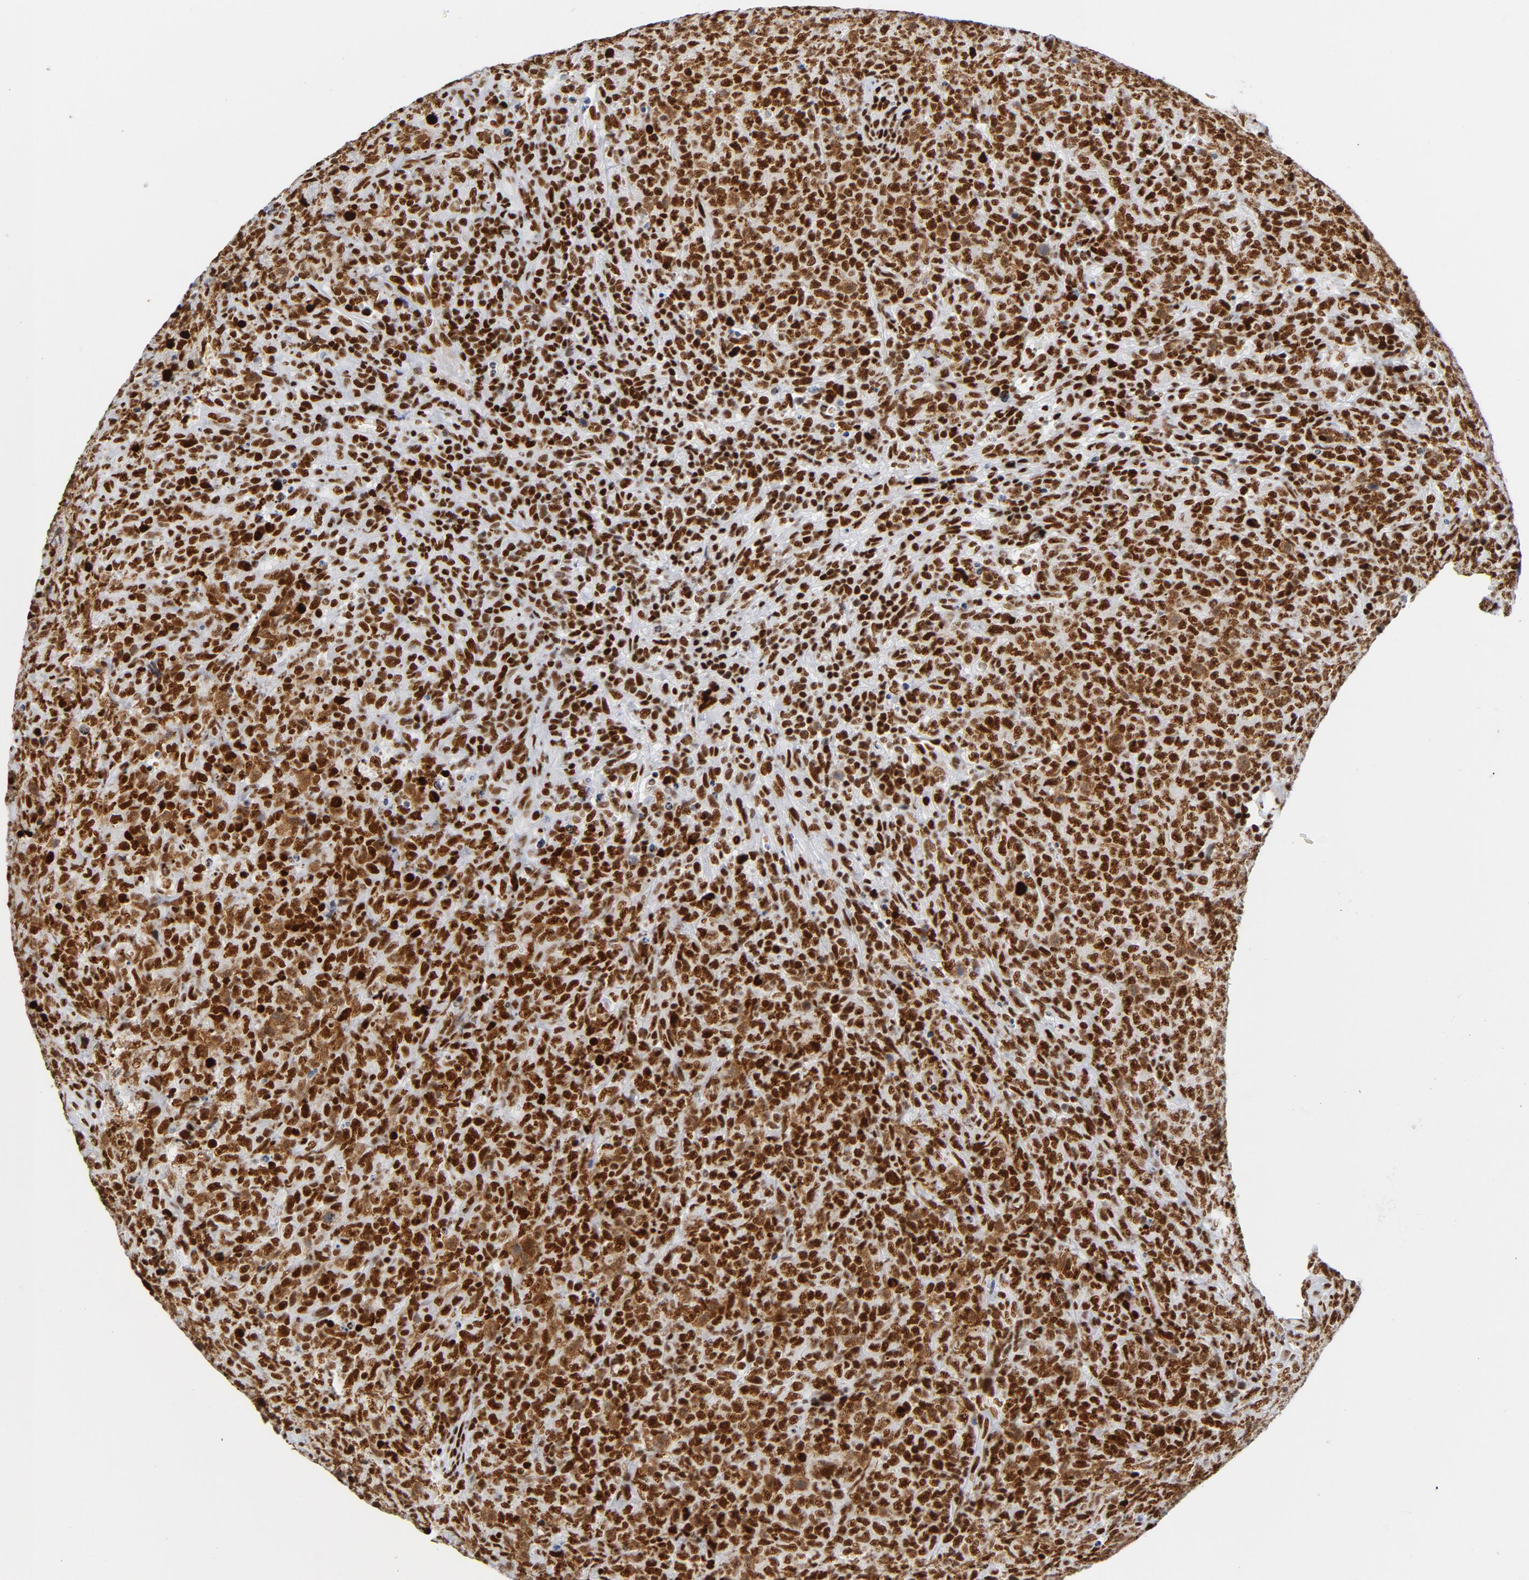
{"staining": {"intensity": "strong", "quantity": ">75%", "location": "nuclear"}, "tissue": "lymphoma", "cell_type": "Tumor cells", "image_type": "cancer", "snomed": [{"axis": "morphology", "description": "Malignant lymphoma, non-Hodgkin's type, High grade"}, {"axis": "topography", "description": "Tonsil"}], "caption": "This is an image of immunohistochemistry (IHC) staining of malignant lymphoma, non-Hodgkin's type (high-grade), which shows strong expression in the nuclear of tumor cells.", "gene": "XRCC5", "patient": {"sex": "female", "age": 36}}